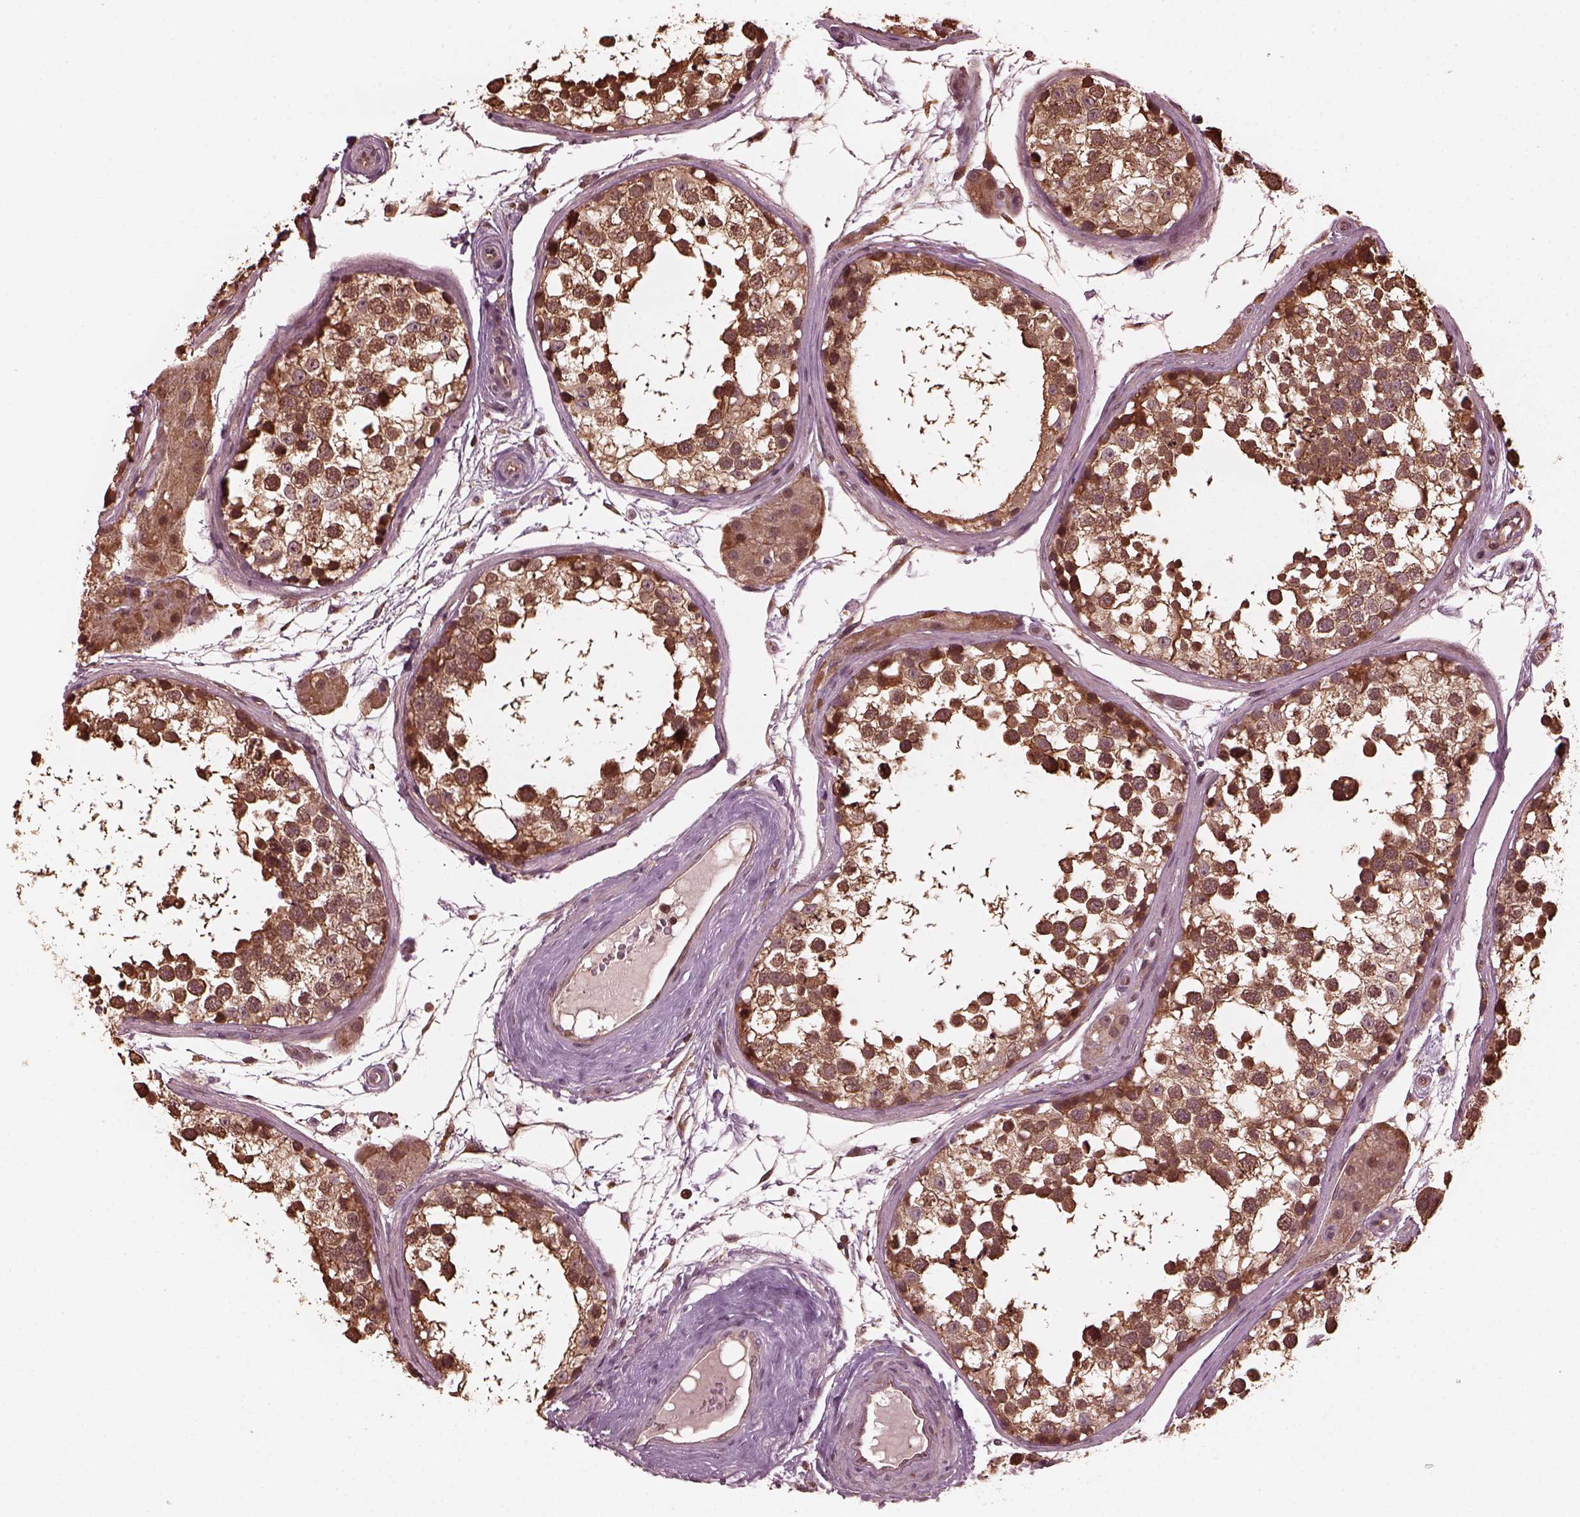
{"staining": {"intensity": "moderate", "quantity": ">75%", "location": "cytoplasmic/membranous"}, "tissue": "testis", "cell_type": "Cells in seminiferous ducts", "image_type": "normal", "snomed": [{"axis": "morphology", "description": "Normal tissue, NOS"}, {"axis": "morphology", "description": "Seminoma, NOS"}, {"axis": "topography", "description": "Testis"}], "caption": "Testis stained for a protein displays moderate cytoplasmic/membranous positivity in cells in seminiferous ducts. (Stains: DAB in brown, nuclei in blue, Microscopy: brightfield microscopy at high magnification).", "gene": "ZNF292", "patient": {"sex": "male", "age": 65}}